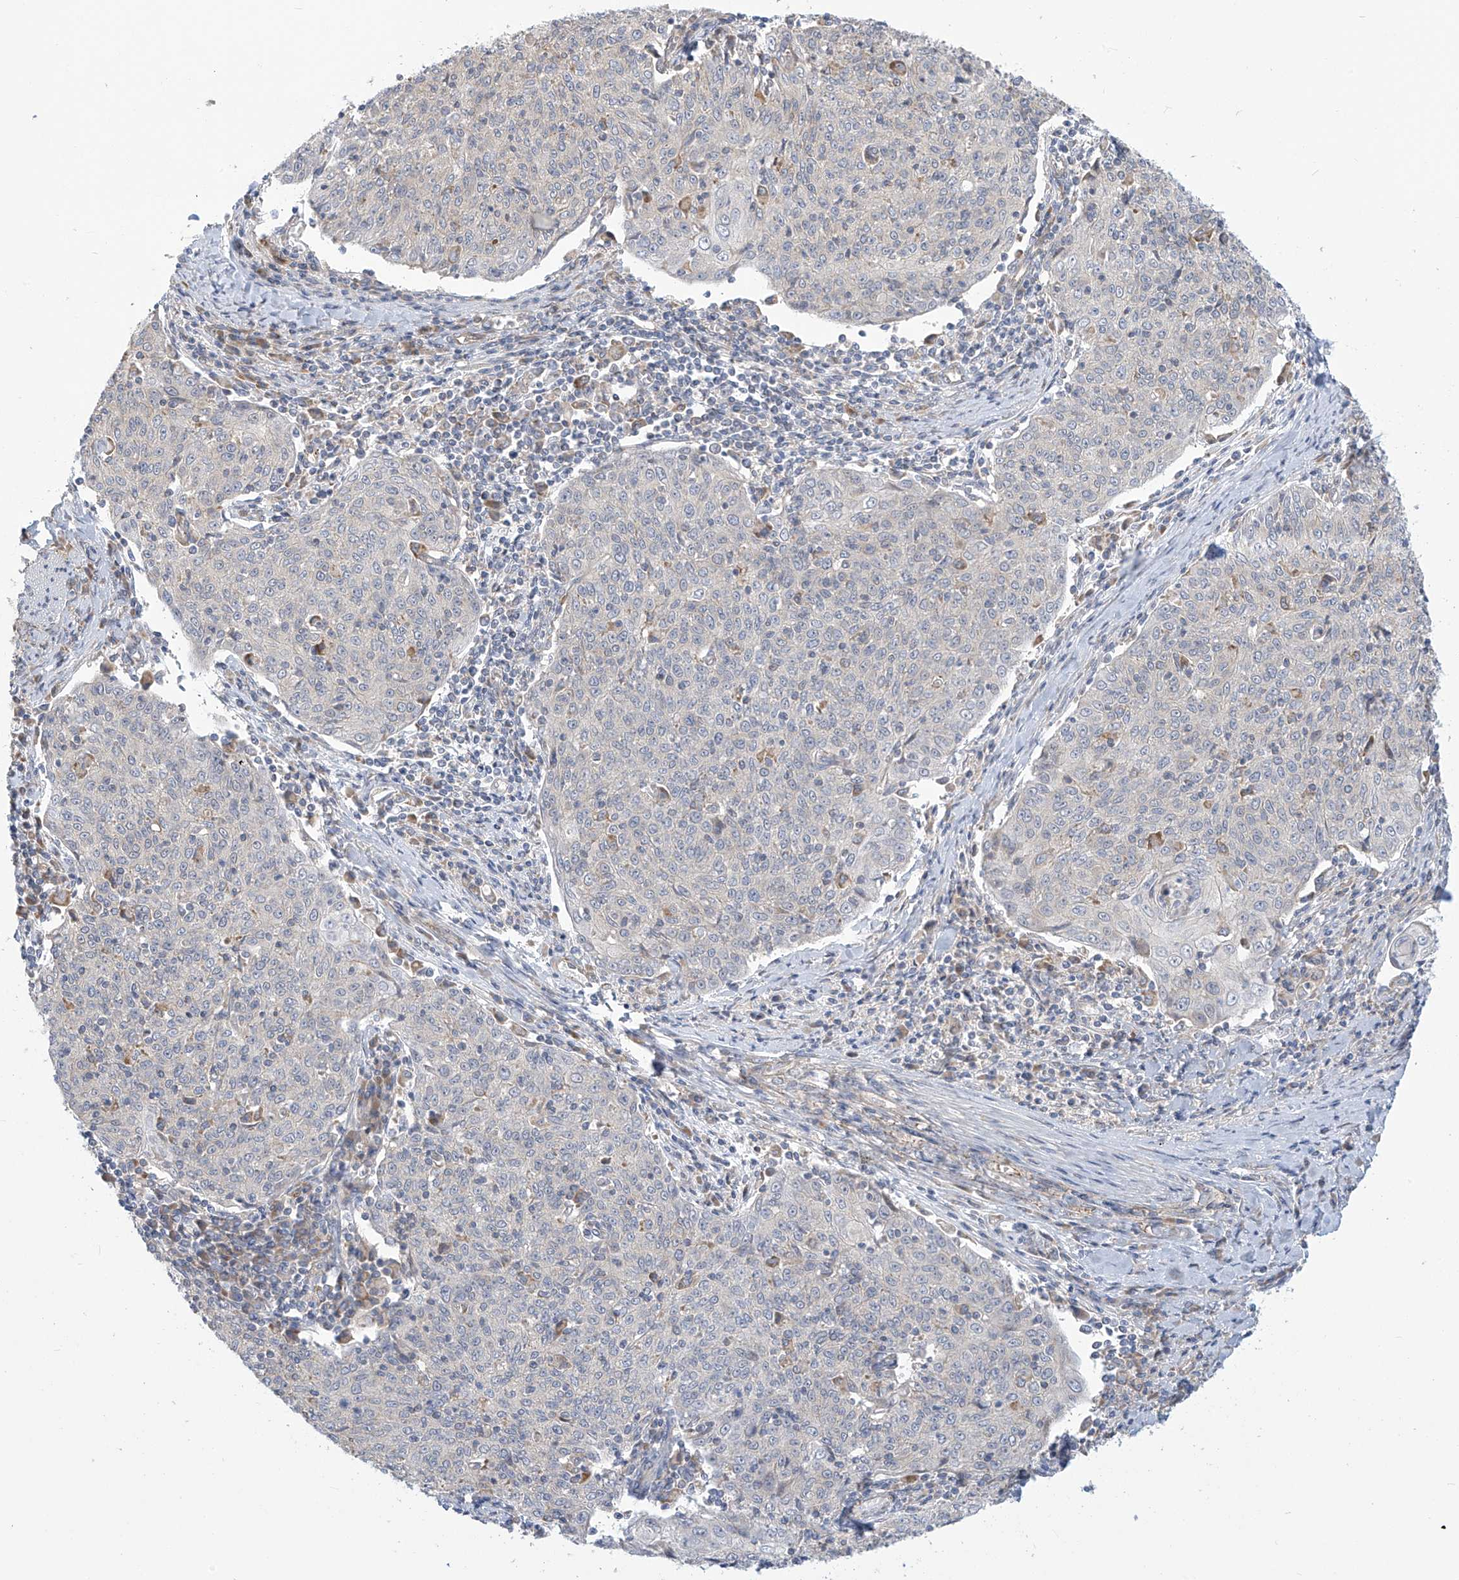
{"staining": {"intensity": "negative", "quantity": "none", "location": "none"}, "tissue": "cervical cancer", "cell_type": "Tumor cells", "image_type": "cancer", "snomed": [{"axis": "morphology", "description": "Squamous cell carcinoma, NOS"}, {"axis": "topography", "description": "Cervix"}], "caption": "Immunohistochemistry (IHC) photomicrograph of neoplastic tissue: squamous cell carcinoma (cervical) stained with DAB (3,3'-diaminobenzidine) exhibits no significant protein expression in tumor cells.", "gene": "ADAT2", "patient": {"sex": "female", "age": 48}}